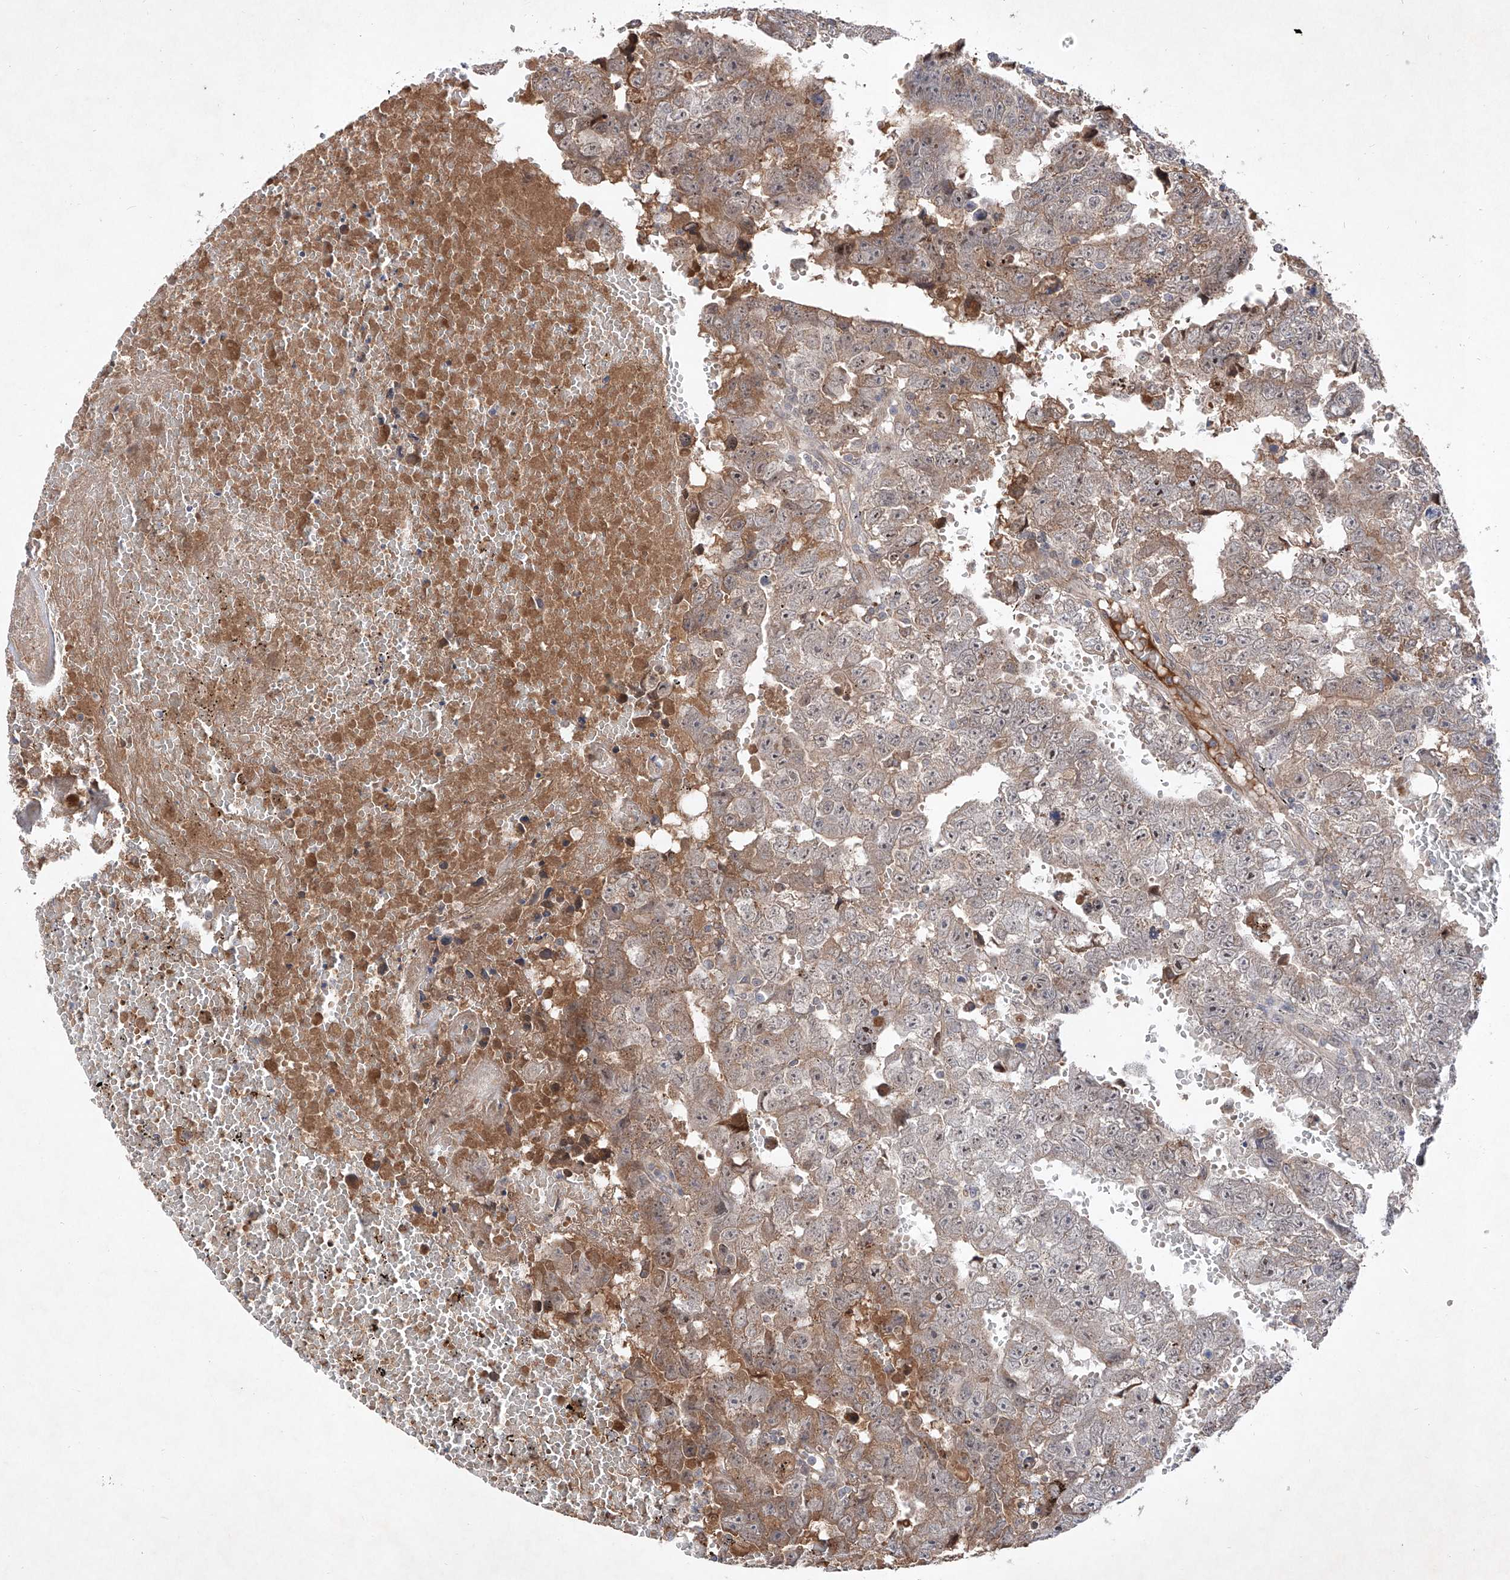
{"staining": {"intensity": "weak", "quantity": "<25%", "location": "cytoplasmic/membranous,nuclear"}, "tissue": "testis cancer", "cell_type": "Tumor cells", "image_type": "cancer", "snomed": [{"axis": "morphology", "description": "Carcinoma, Embryonal, NOS"}, {"axis": "topography", "description": "Testis"}], "caption": "Protein analysis of testis embryonal carcinoma exhibits no significant expression in tumor cells.", "gene": "FAM135A", "patient": {"sex": "male", "age": 25}}